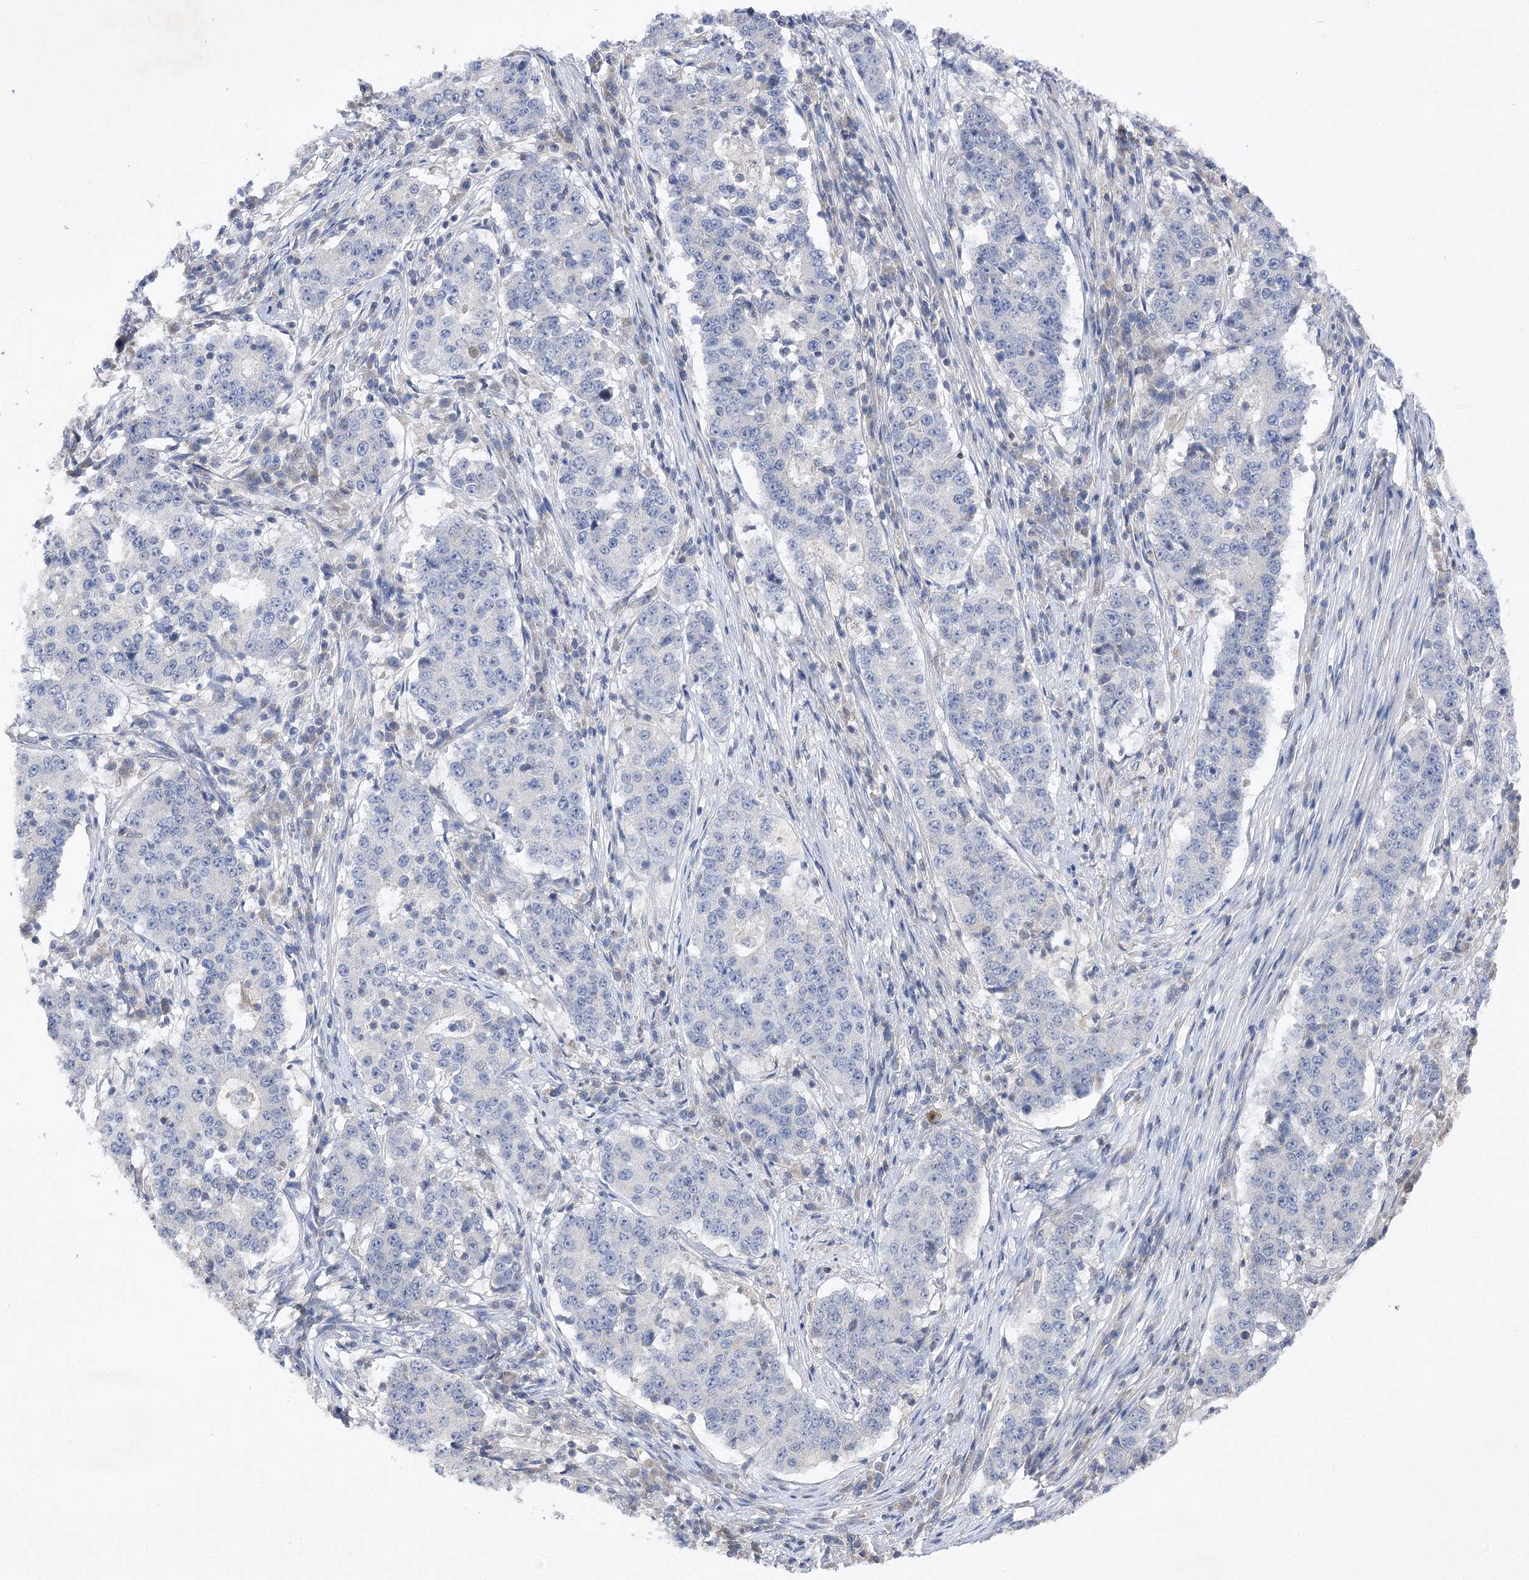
{"staining": {"intensity": "negative", "quantity": "none", "location": "none"}, "tissue": "stomach cancer", "cell_type": "Tumor cells", "image_type": "cancer", "snomed": [{"axis": "morphology", "description": "Adenocarcinoma, NOS"}, {"axis": "topography", "description": "Stomach"}], "caption": "A high-resolution micrograph shows immunohistochemistry (IHC) staining of stomach cancer (adenocarcinoma), which reveals no significant expression in tumor cells. (Brightfield microscopy of DAB immunohistochemistry at high magnification).", "gene": "BCR", "patient": {"sex": "male", "age": 59}}